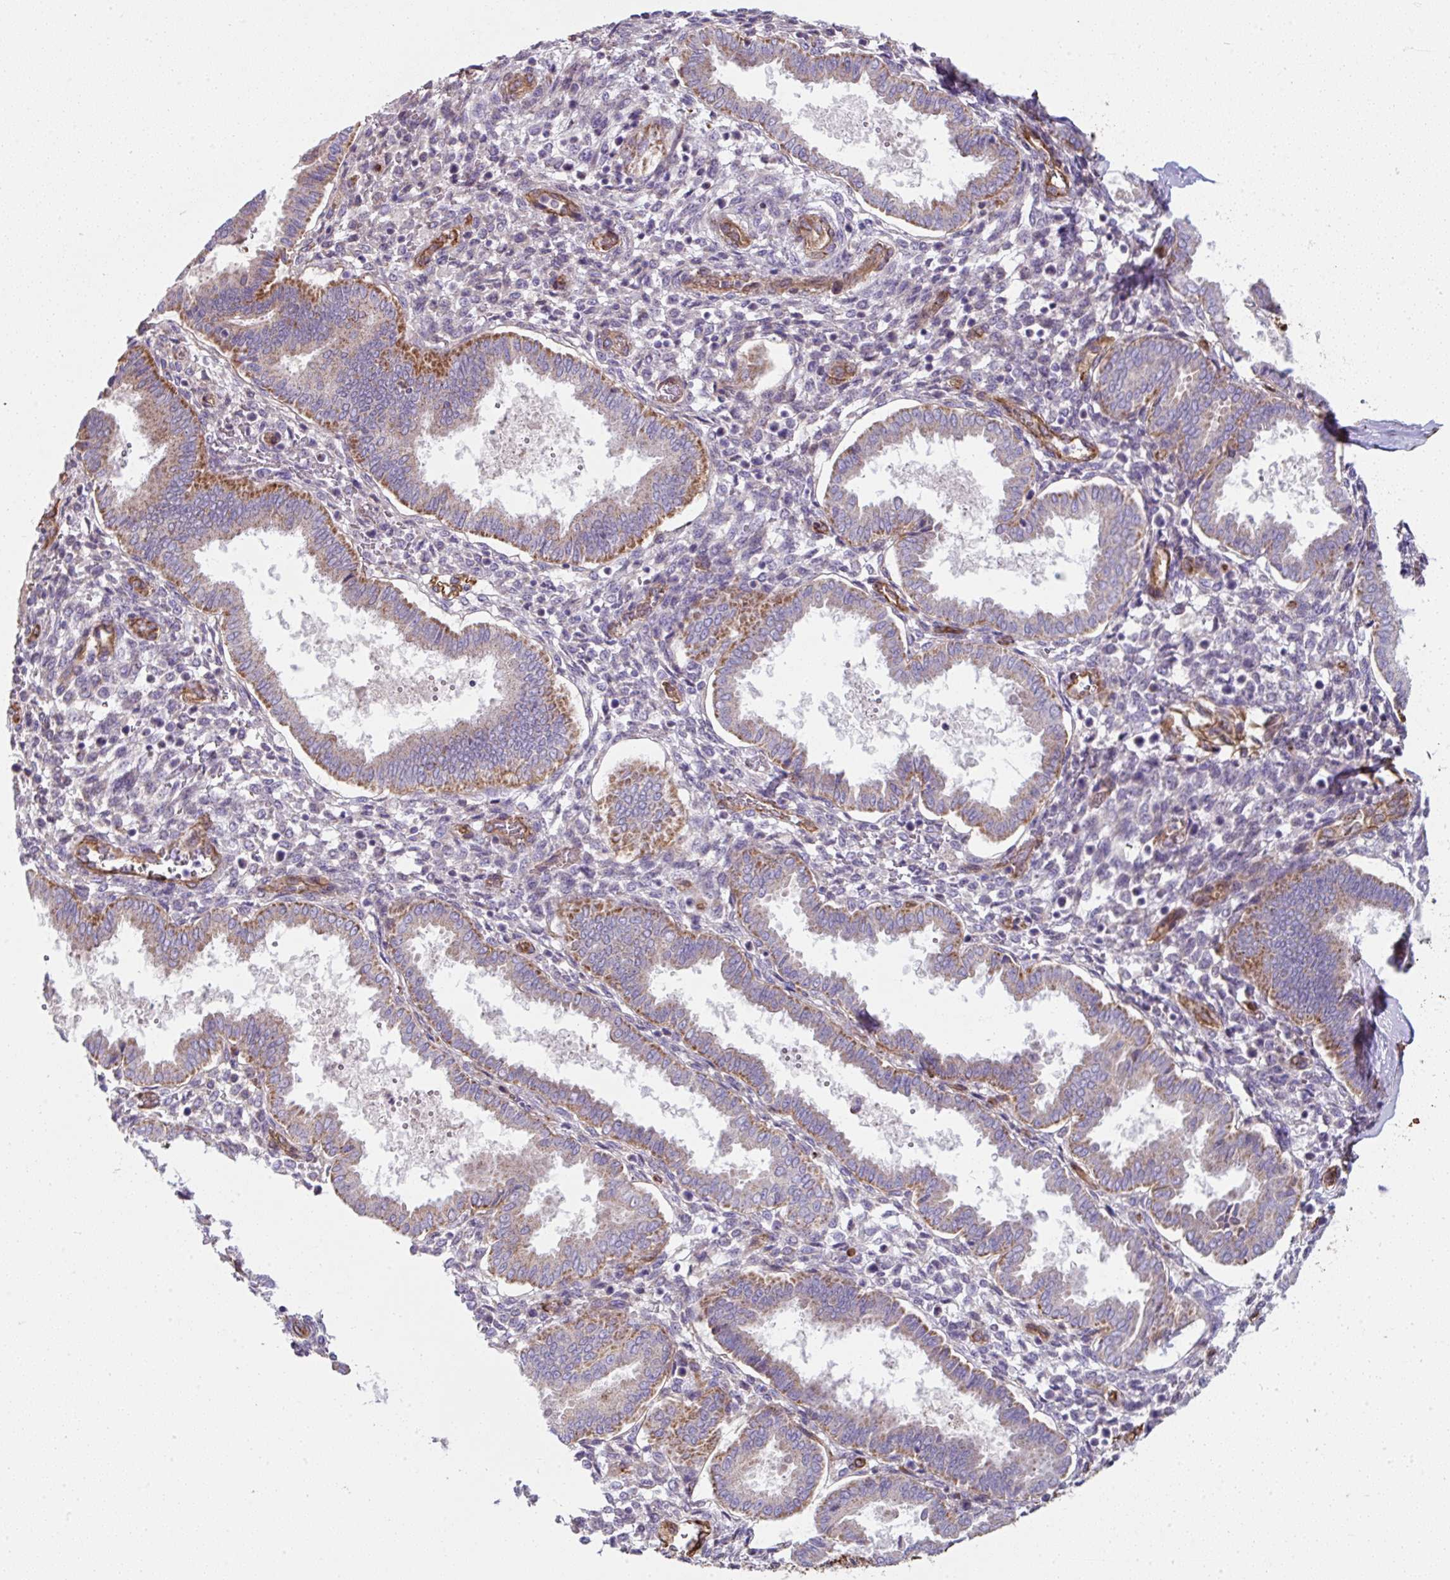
{"staining": {"intensity": "weak", "quantity": "25%-75%", "location": "cytoplasmic/membranous"}, "tissue": "endometrium", "cell_type": "Cells in endometrial stroma", "image_type": "normal", "snomed": [{"axis": "morphology", "description": "Normal tissue, NOS"}, {"axis": "topography", "description": "Endometrium"}], "caption": "Protein staining displays weak cytoplasmic/membranous staining in approximately 25%-75% of cells in endometrial stroma in benign endometrium.", "gene": "ANKUB1", "patient": {"sex": "female", "age": 24}}